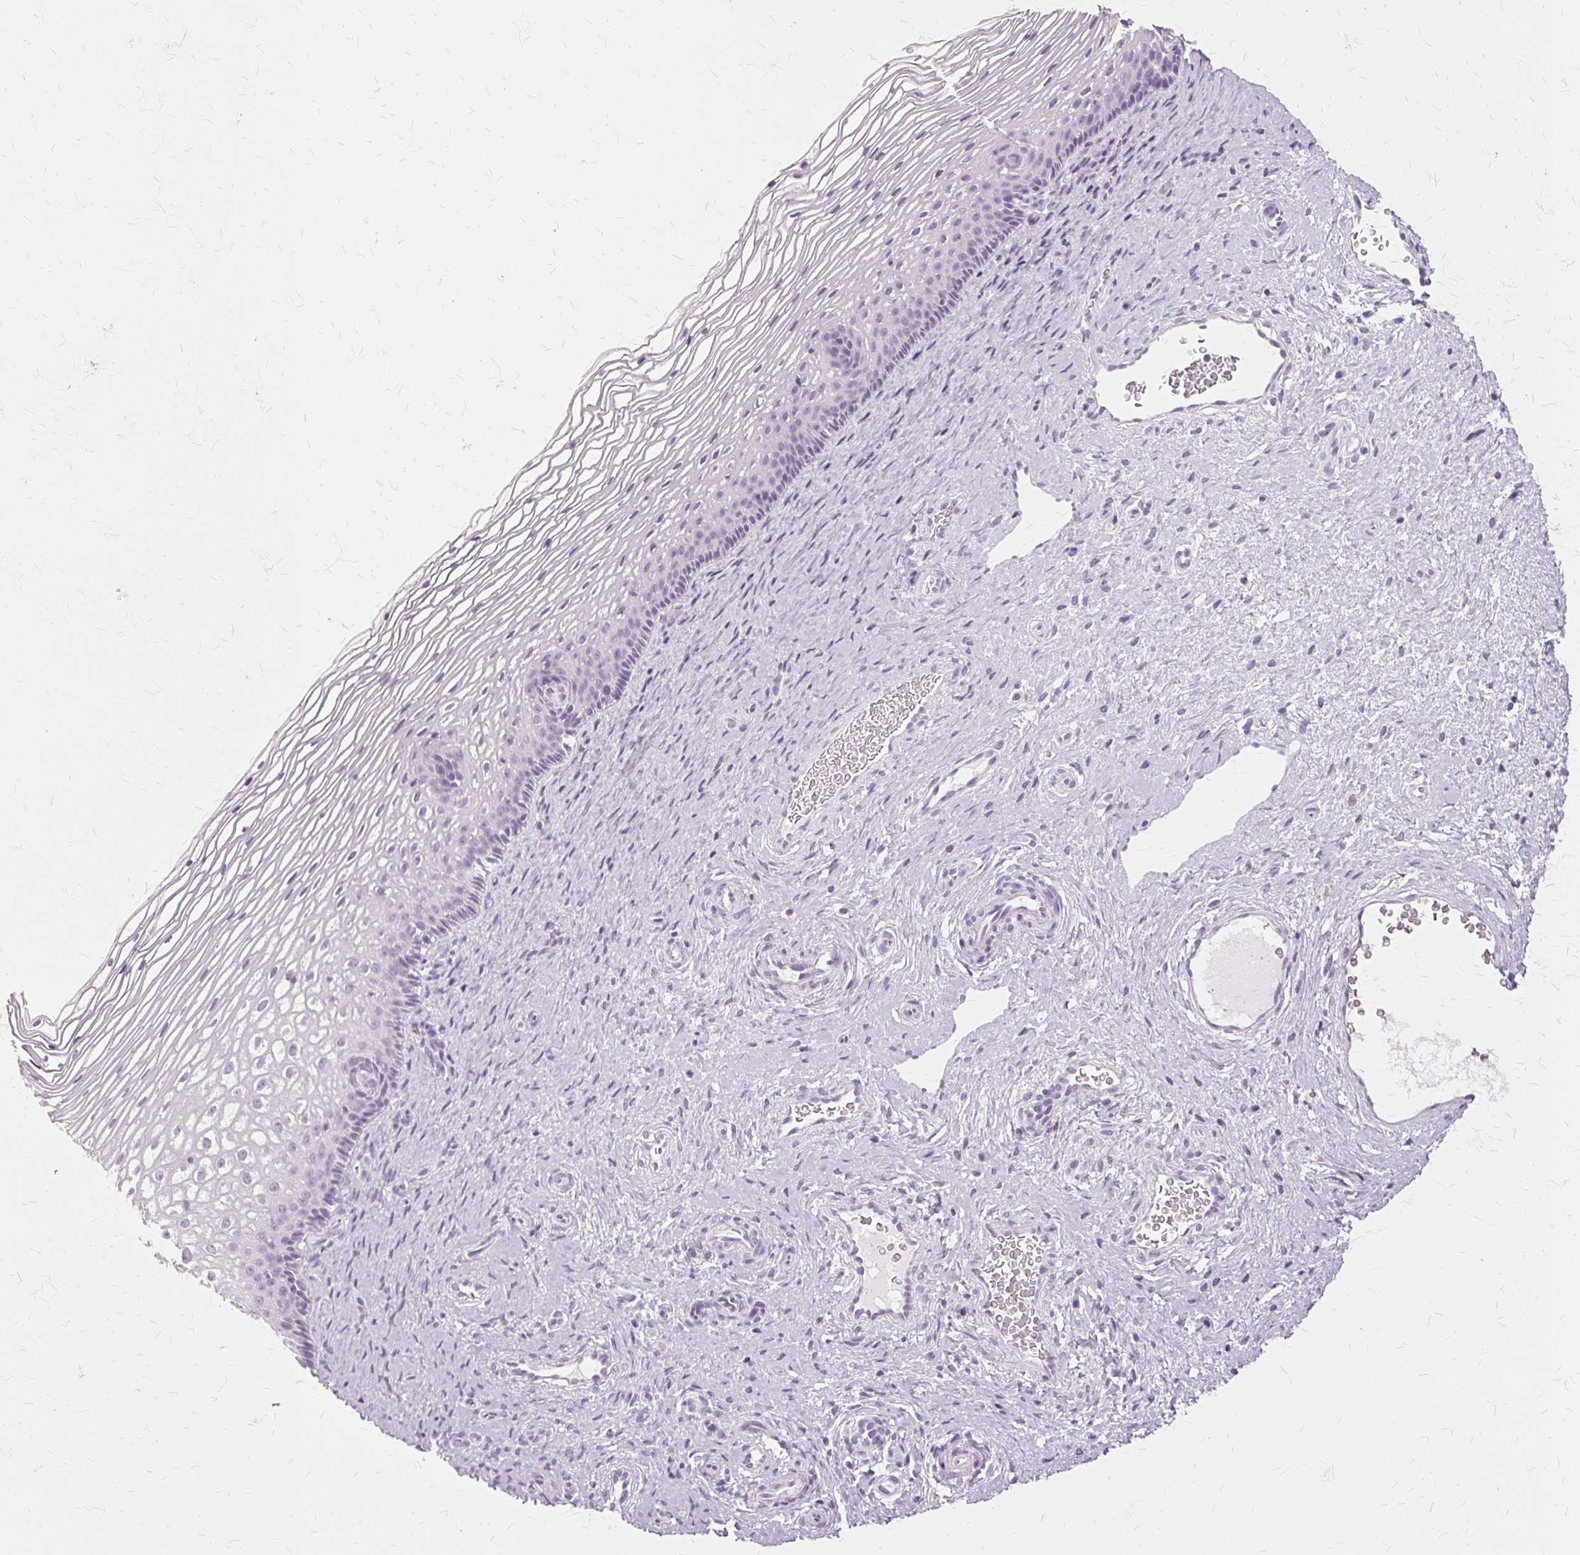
{"staining": {"intensity": "negative", "quantity": "none", "location": "none"}, "tissue": "cervix", "cell_type": "Glandular cells", "image_type": "normal", "snomed": [{"axis": "morphology", "description": "Normal tissue, NOS"}, {"axis": "topography", "description": "Cervix"}], "caption": "This is an IHC photomicrograph of unremarkable human cervix. There is no staining in glandular cells.", "gene": "SLC45A3", "patient": {"sex": "female", "age": 34}}